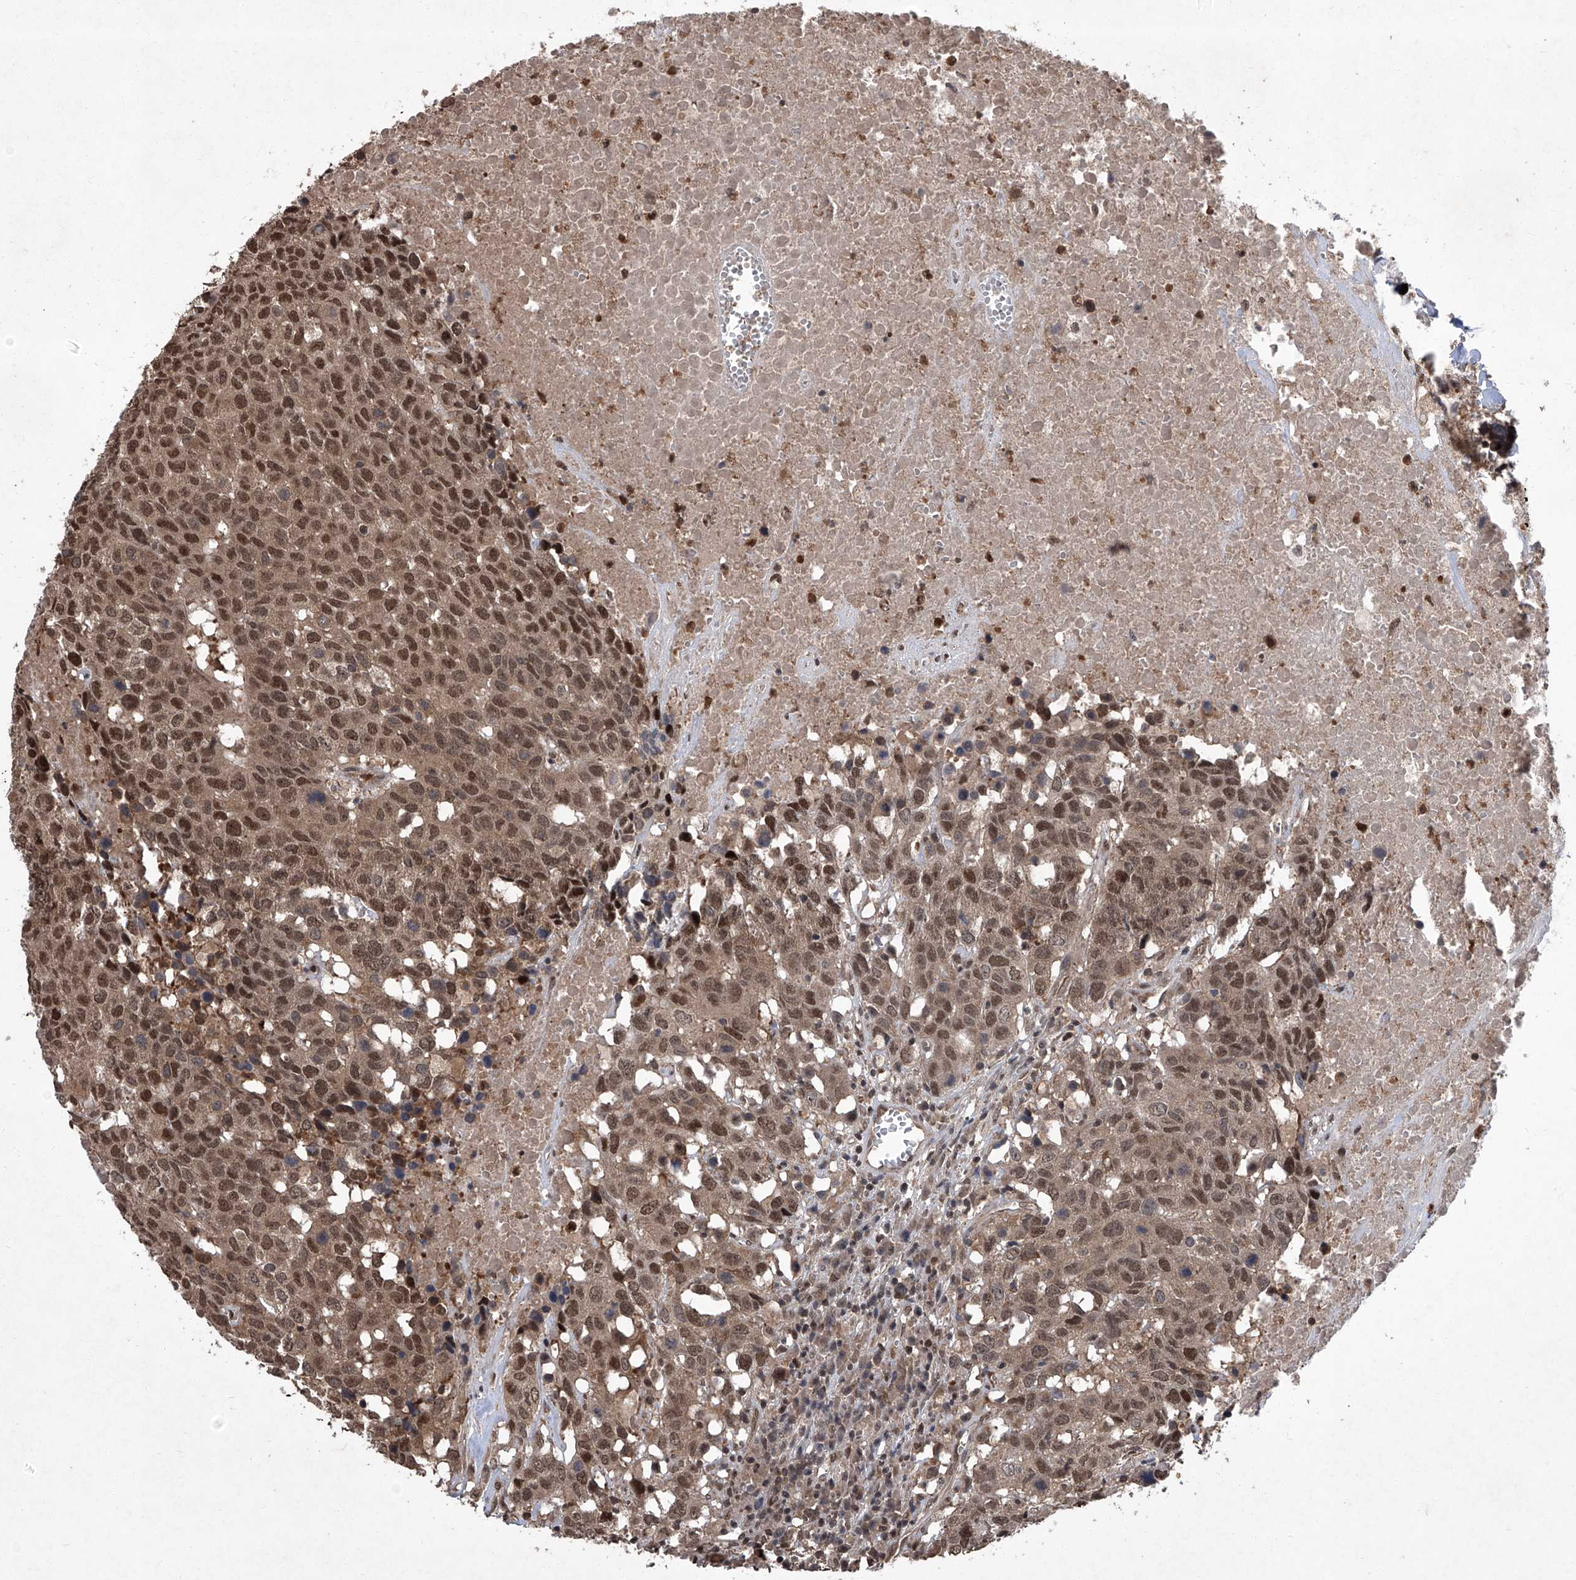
{"staining": {"intensity": "strong", "quantity": ">75%", "location": "cytoplasmic/membranous,nuclear"}, "tissue": "head and neck cancer", "cell_type": "Tumor cells", "image_type": "cancer", "snomed": [{"axis": "morphology", "description": "Squamous cell carcinoma, NOS"}, {"axis": "topography", "description": "Head-Neck"}], "caption": "Tumor cells show high levels of strong cytoplasmic/membranous and nuclear positivity in approximately >75% of cells in human head and neck cancer.", "gene": "TSNAX", "patient": {"sex": "male", "age": 66}}